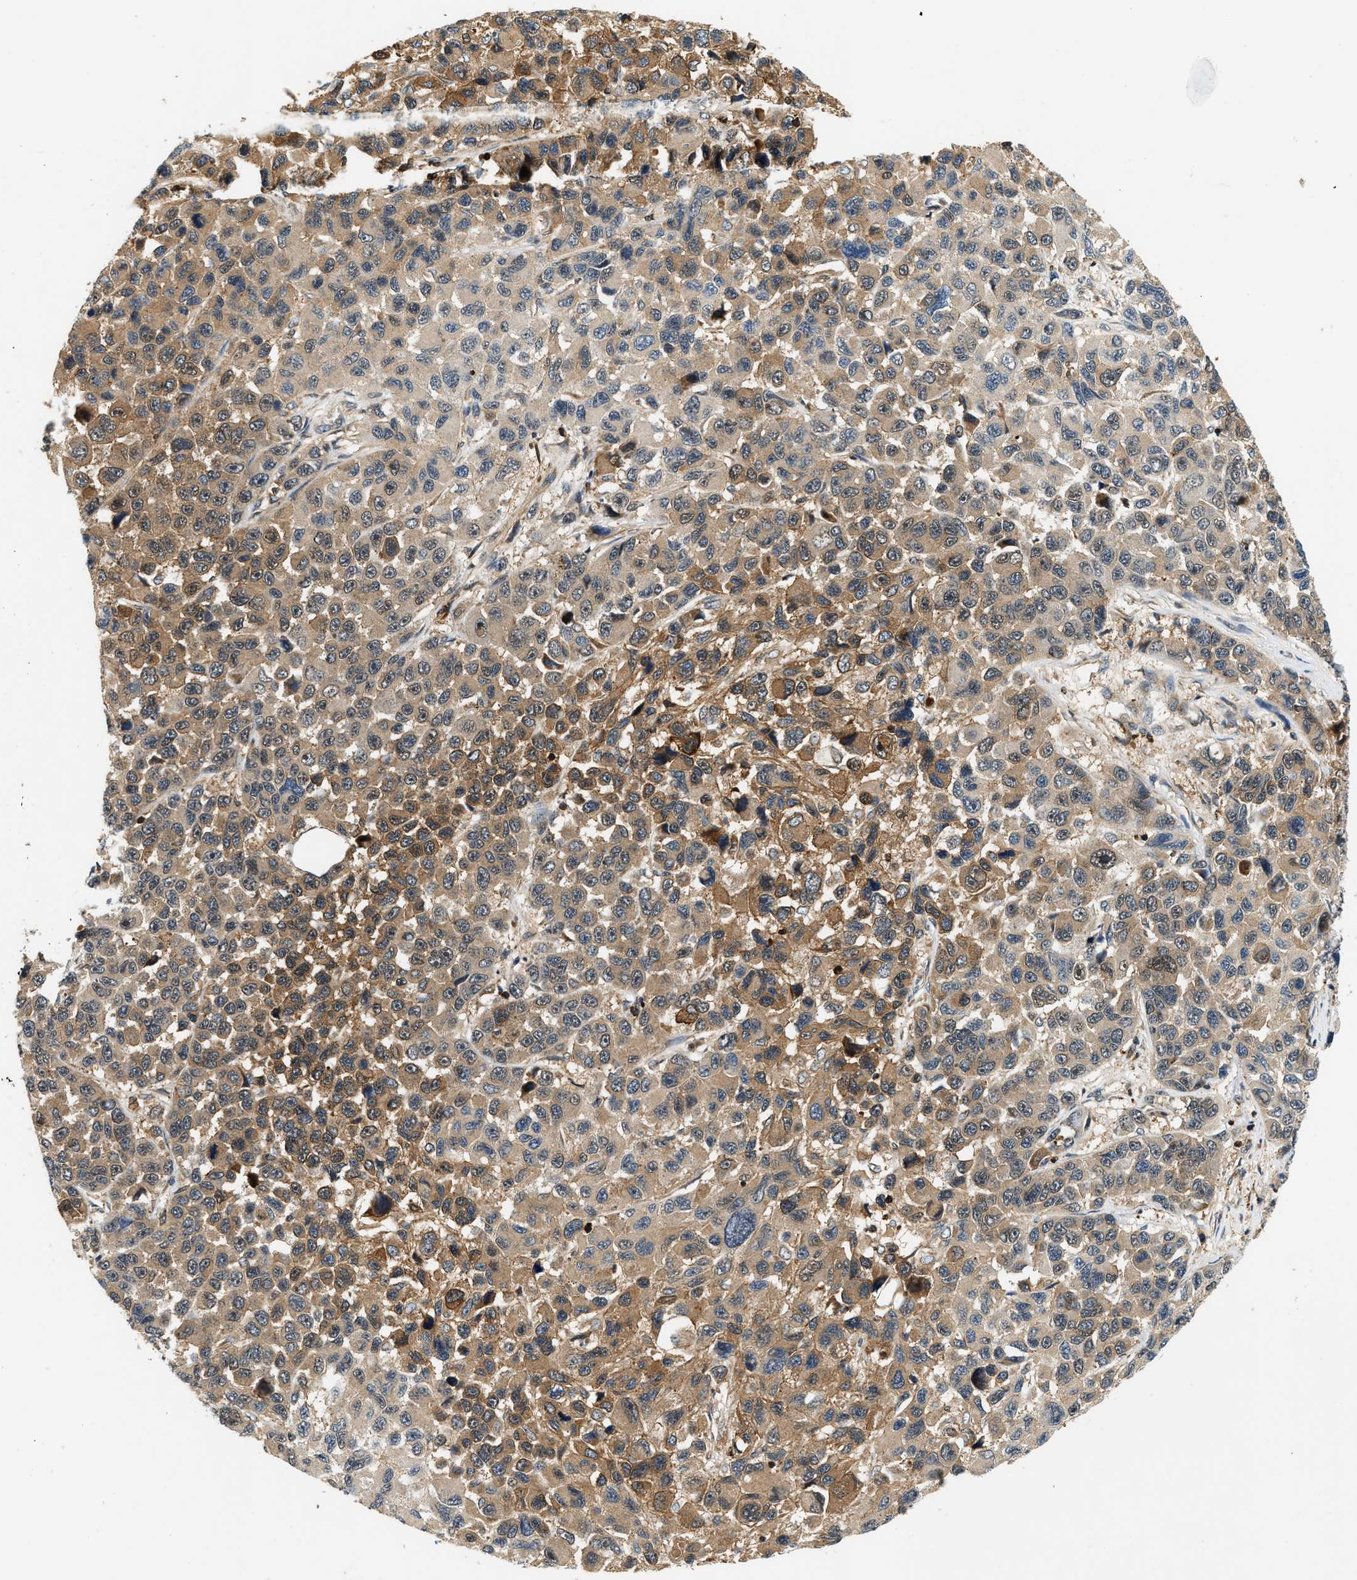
{"staining": {"intensity": "moderate", "quantity": ">75%", "location": "cytoplasmic/membranous"}, "tissue": "melanoma", "cell_type": "Tumor cells", "image_type": "cancer", "snomed": [{"axis": "morphology", "description": "Malignant melanoma, NOS"}, {"axis": "topography", "description": "Skin"}], "caption": "Immunohistochemistry (IHC) histopathology image of neoplastic tissue: melanoma stained using immunohistochemistry shows medium levels of moderate protein expression localized specifically in the cytoplasmic/membranous of tumor cells, appearing as a cytoplasmic/membranous brown color.", "gene": "SAMD9", "patient": {"sex": "male", "age": 53}}